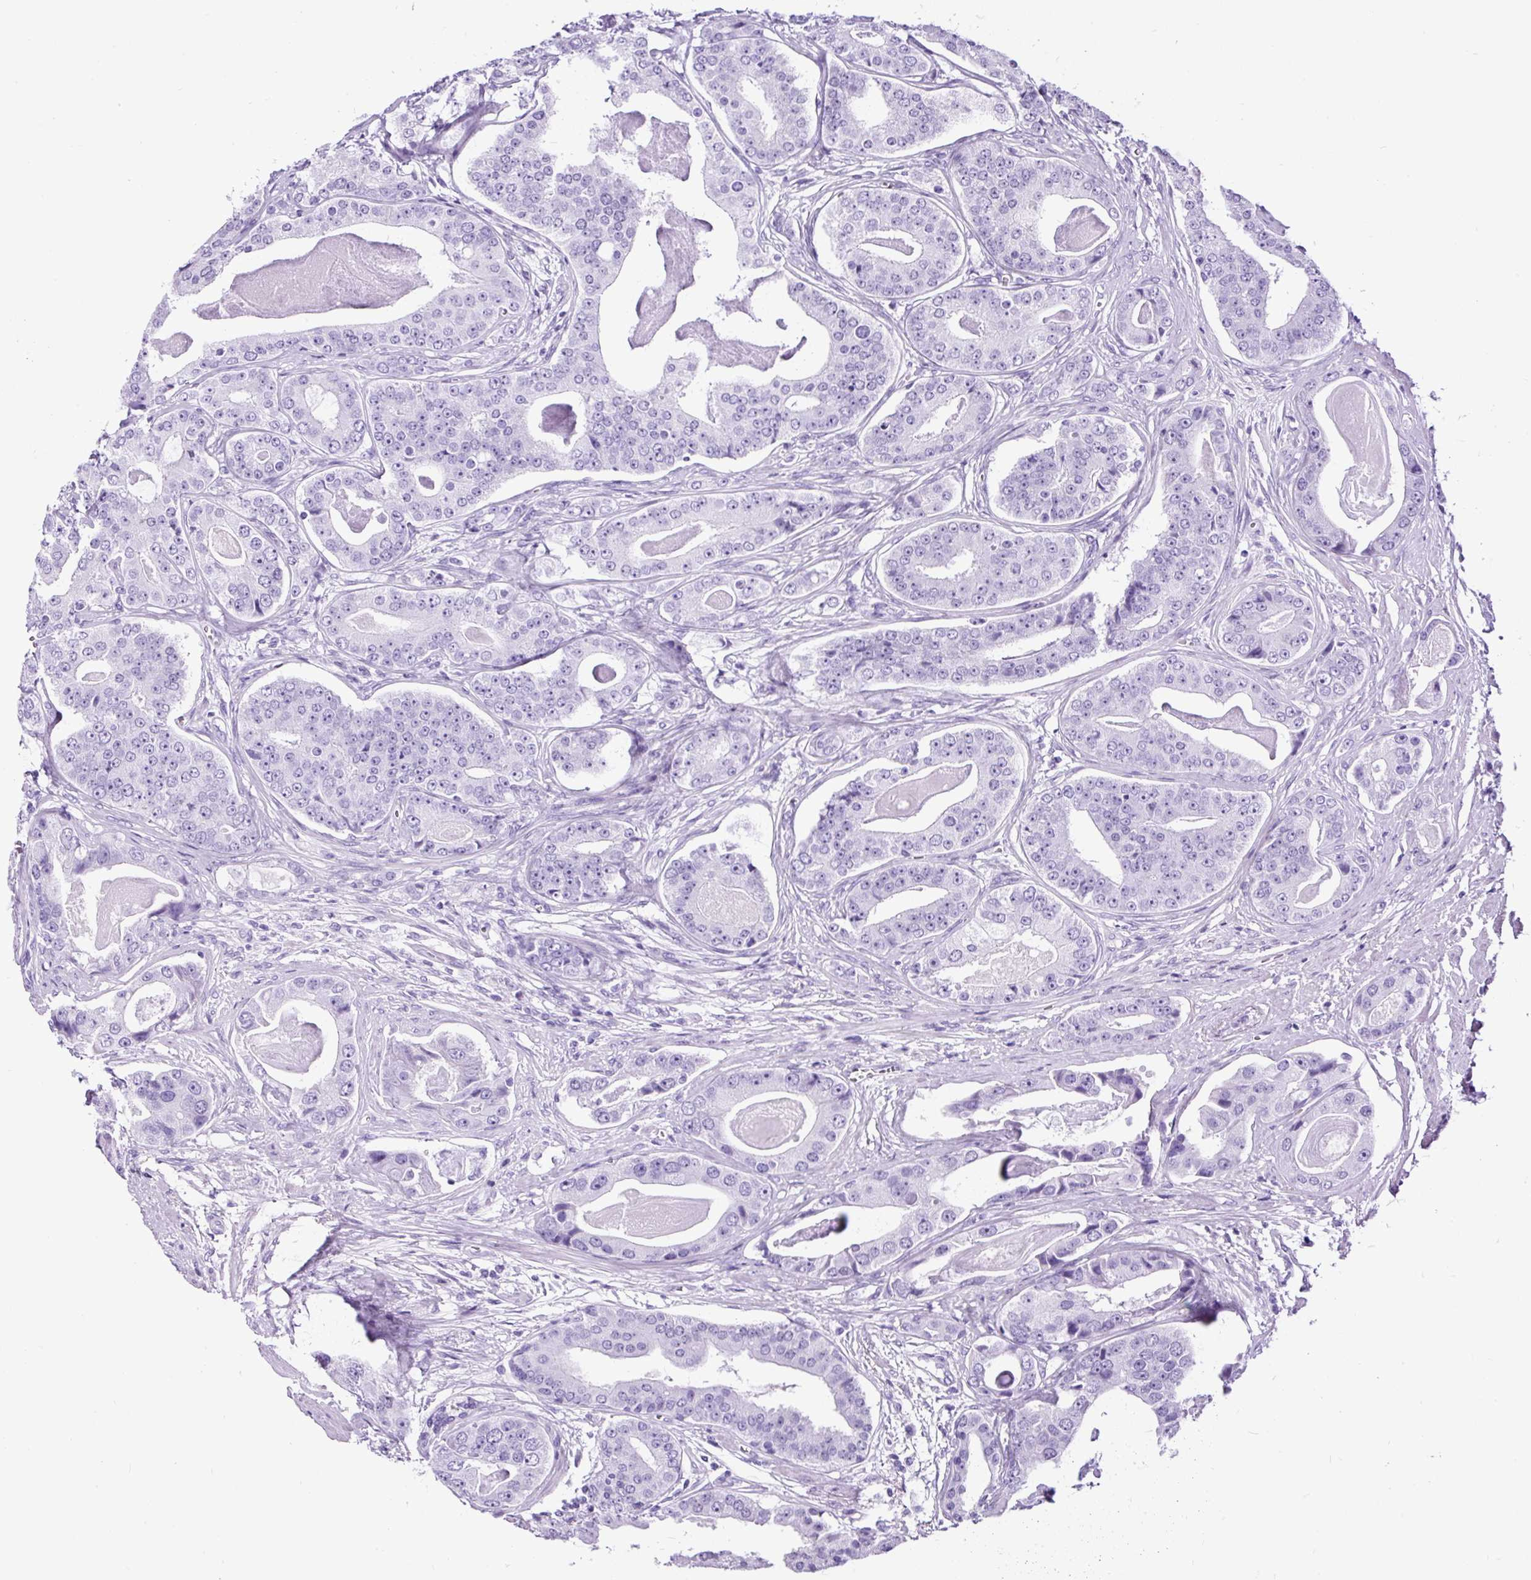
{"staining": {"intensity": "negative", "quantity": "none", "location": "none"}, "tissue": "prostate cancer", "cell_type": "Tumor cells", "image_type": "cancer", "snomed": [{"axis": "morphology", "description": "Adenocarcinoma, High grade"}, {"axis": "topography", "description": "Prostate"}], "caption": "Tumor cells are negative for protein expression in human prostate adenocarcinoma (high-grade). The staining is performed using DAB (3,3'-diaminobenzidine) brown chromogen with nuclei counter-stained in using hematoxylin.", "gene": "CEL", "patient": {"sex": "male", "age": 71}}